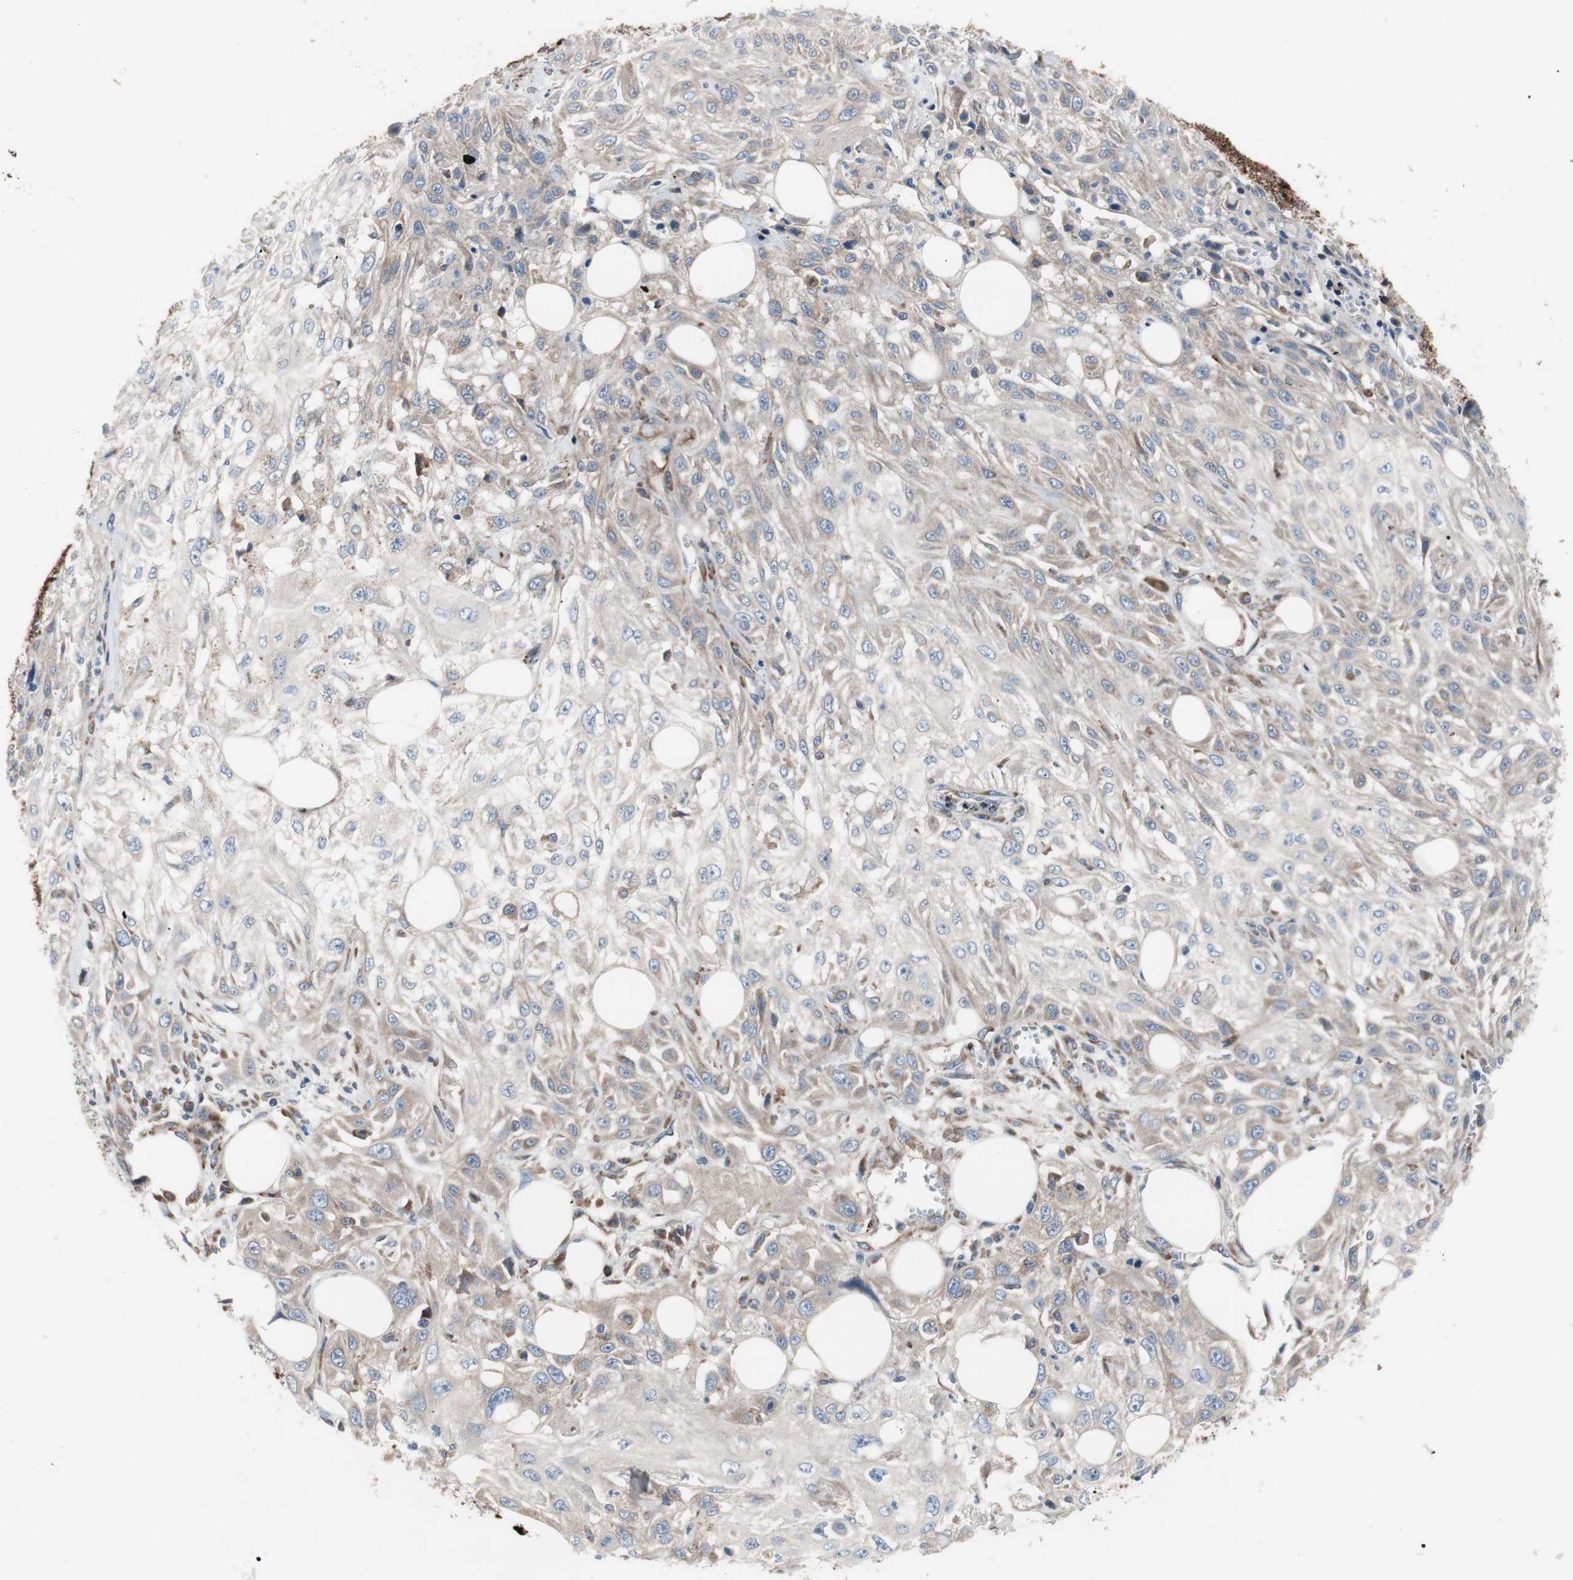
{"staining": {"intensity": "weak", "quantity": ">75%", "location": "cytoplasmic/membranous"}, "tissue": "skin cancer", "cell_type": "Tumor cells", "image_type": "cancer", "snomed": [{"axis": "morphology", "description": "Squamous cell carcinoma, NOS"}, {"axis": "topography", "description": "Skin"}], "caption": "Skin squamous cell carcinoma stained with a brown dye demonstrates weak cytoplasmic/membranous positive expression in about >75% of tumor cells.", "gene": "KANSL1", "patient": {"sex": "male", "age": 75}}